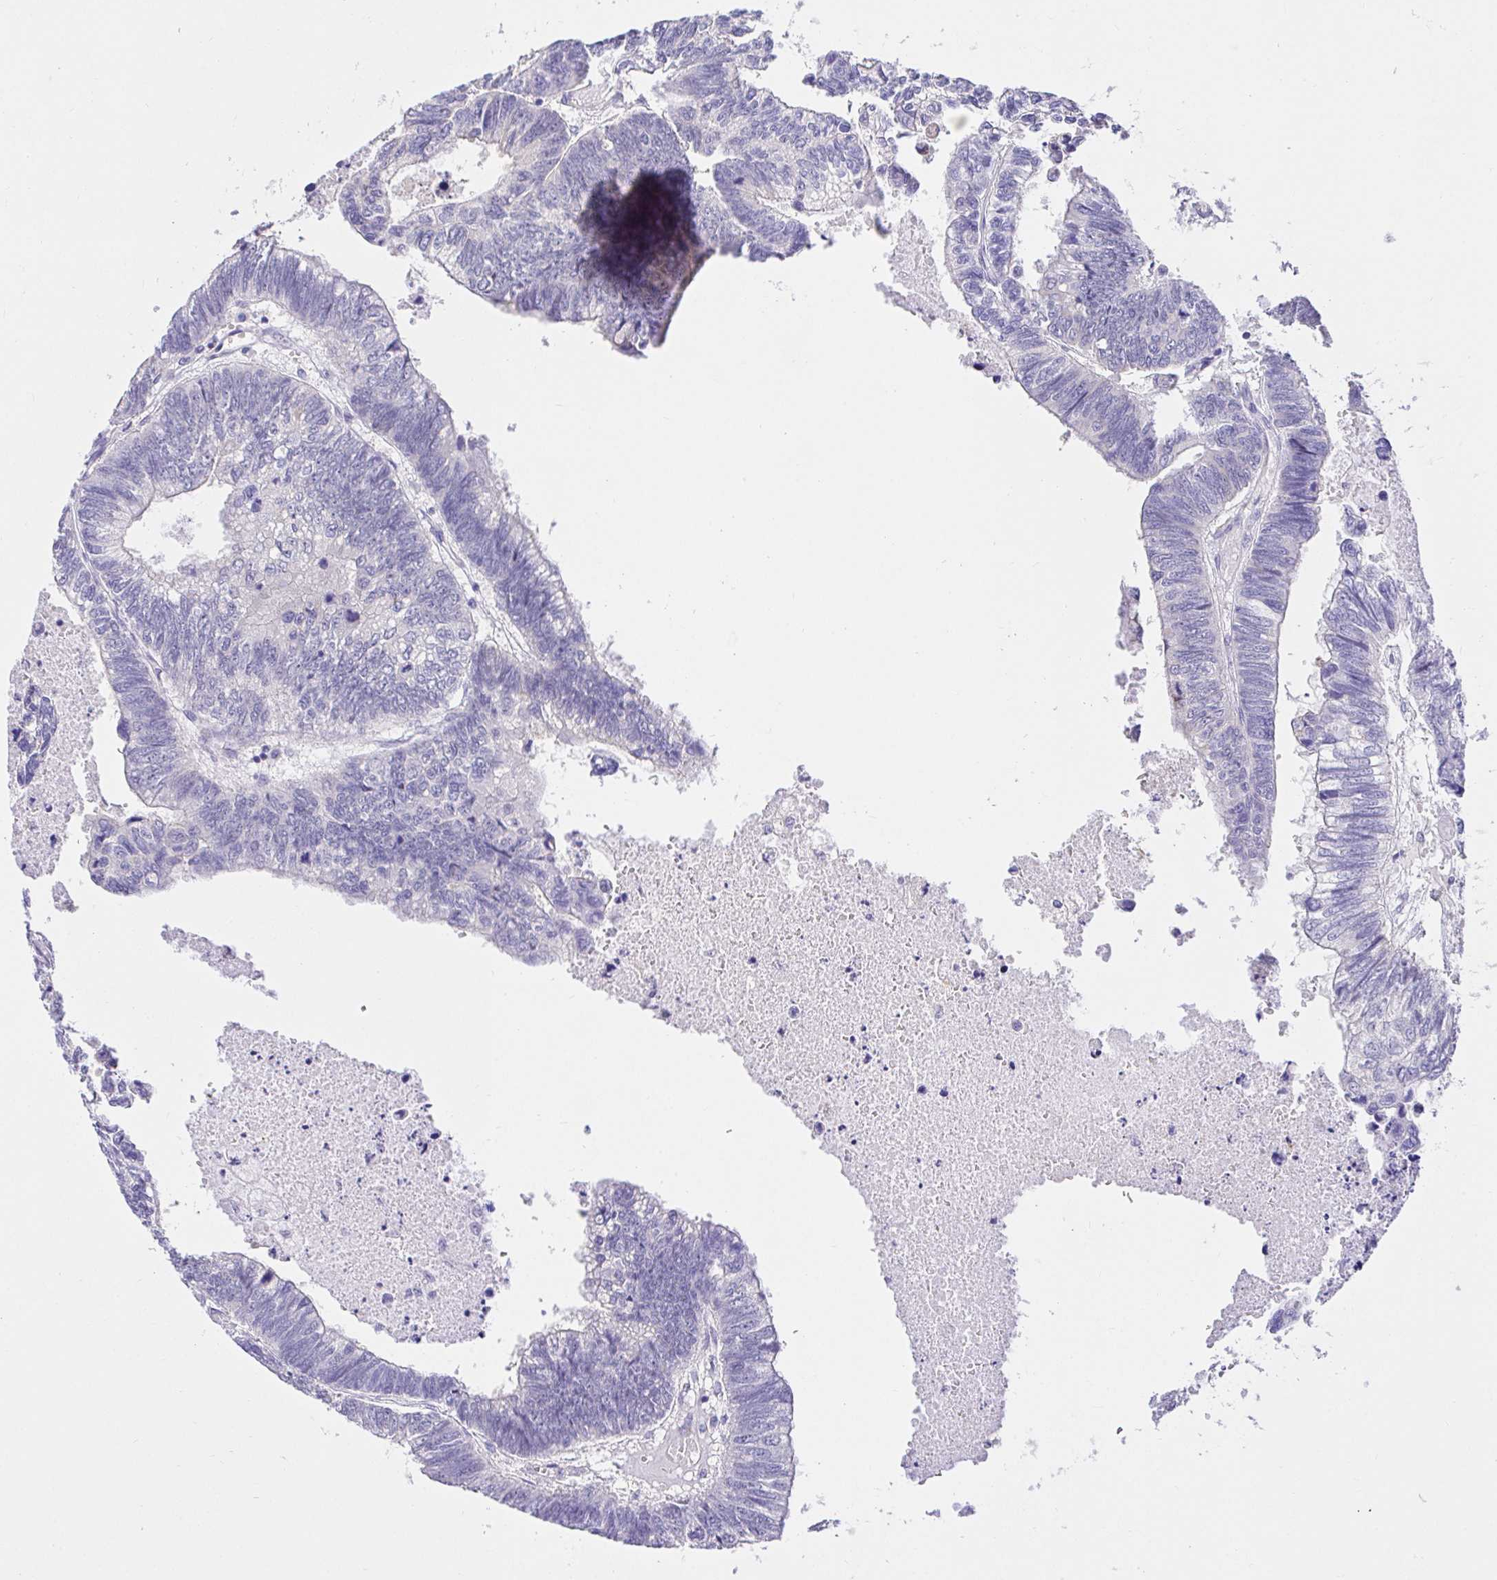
{"staining": {"intensity": "negative", "quantity": "none", "location": "none"}, "tissue": "colorectal cancer", "cell_type": "Tumor cells", "image_type": "cancer", "snomed": [{"axis": "morphology", "description": "Adenocarcinoma, NOS"}, {"axis": "topography", "description": "Colon"}], "caption": "This micrograph is of adenocarcinoma (colorectal) stained with IHC to label a protein in brown with the nuclei are counter-stained blue. There is no positivity in tumor cells. (DAB (3,3'-diaminobenzidine) immunohistochemistry, high magnification).", "gene": "CDO1", "patient": {"sex": "male", "age": 62}}